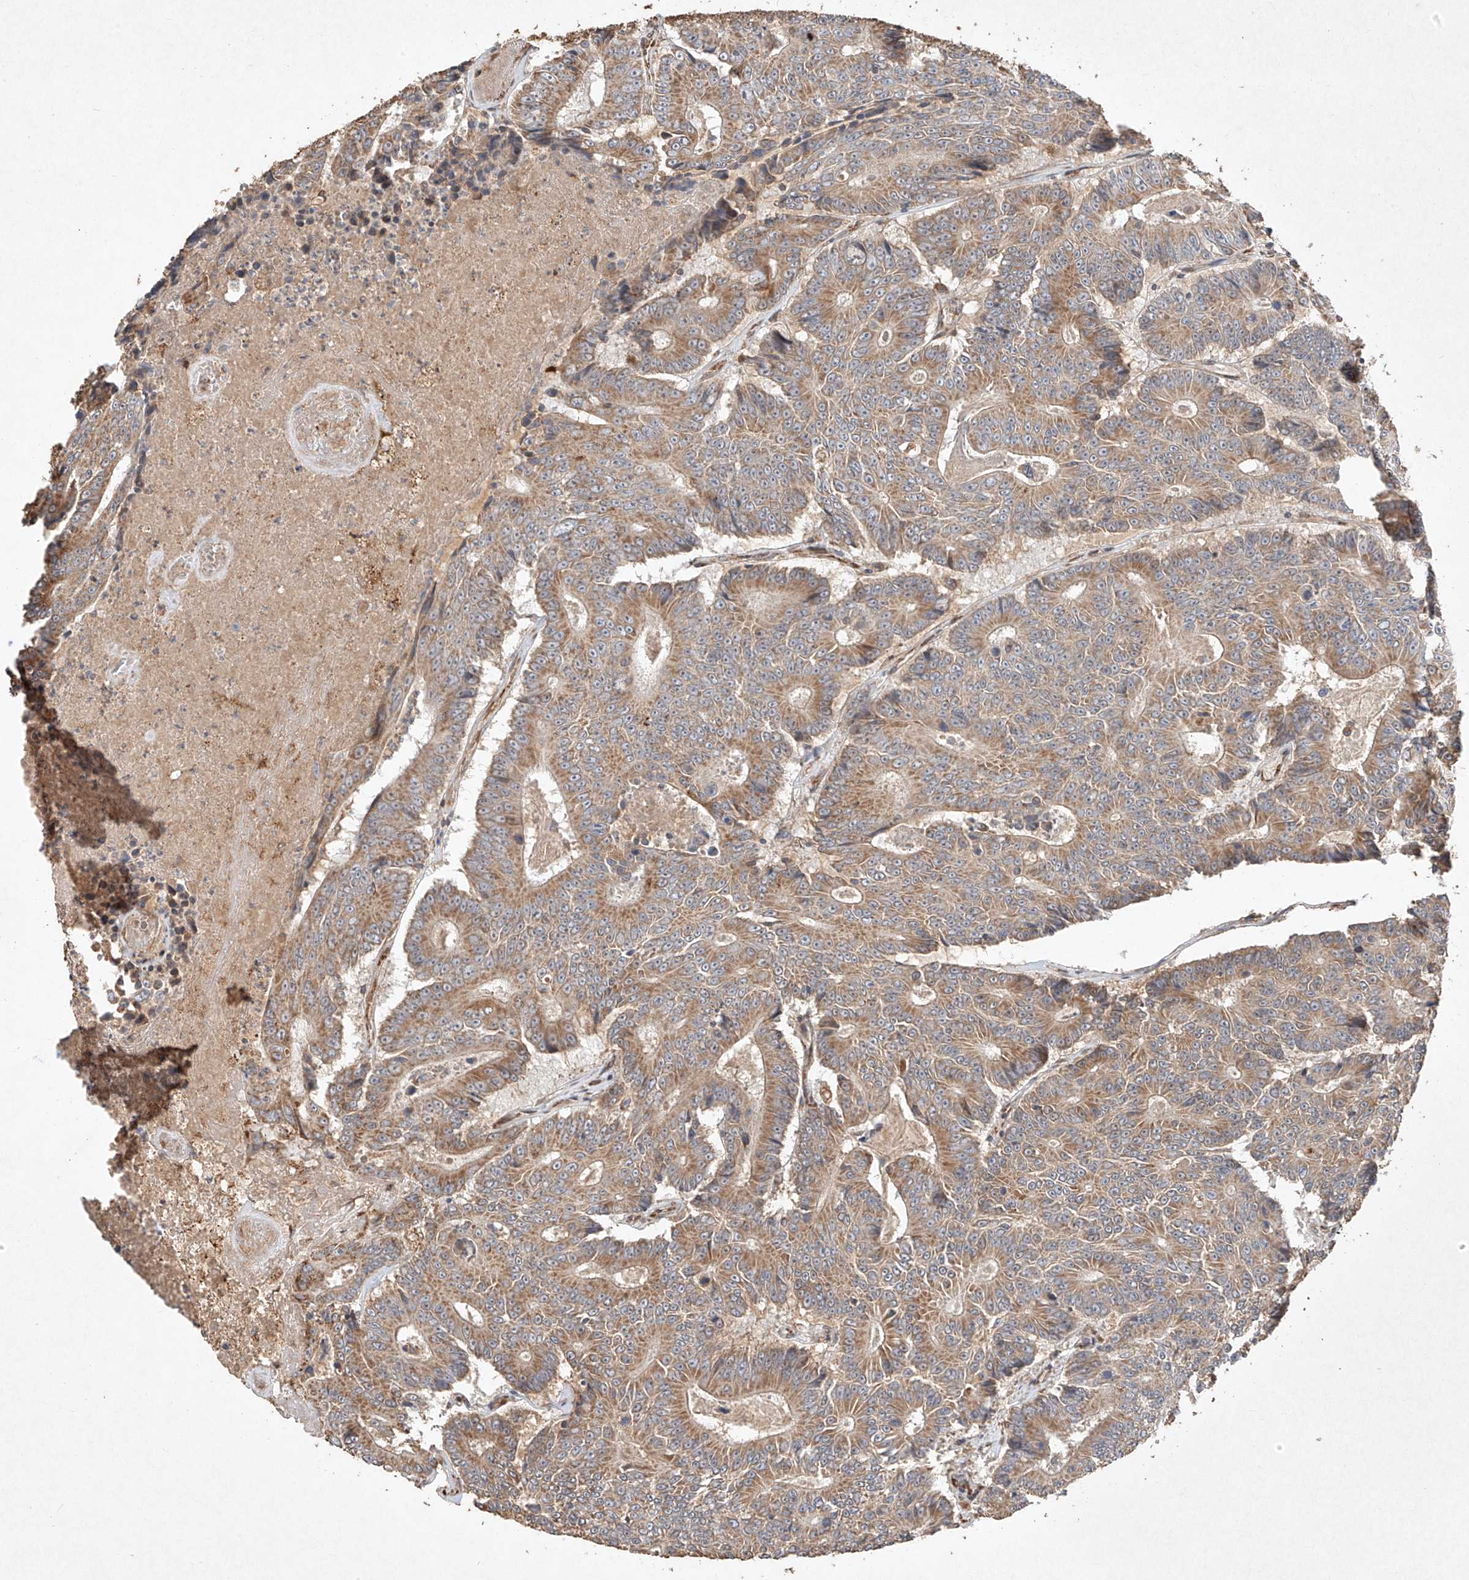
{"staining": {"intensity": "moderate", "quantity": ">75%", "location": "cytoplasmic/membranous"}, "tissue": "colorectal cancer", "cell_type": "Tumor cells", "image_type": "cancer", "snomed": [{"axis": "morphology", "description": "Adenocarcinoma, NOS"}, {"axis": "topography", "description": "Colon"}], "caption": "Immunohistochemical staining of human colorectal adenocarcinoma shows moderate cytoplasmic/membranous protein staining in about >75% of tumor cells.", "gene": "SEMA3B", "patient": {"sex": "male", "age": 83}}